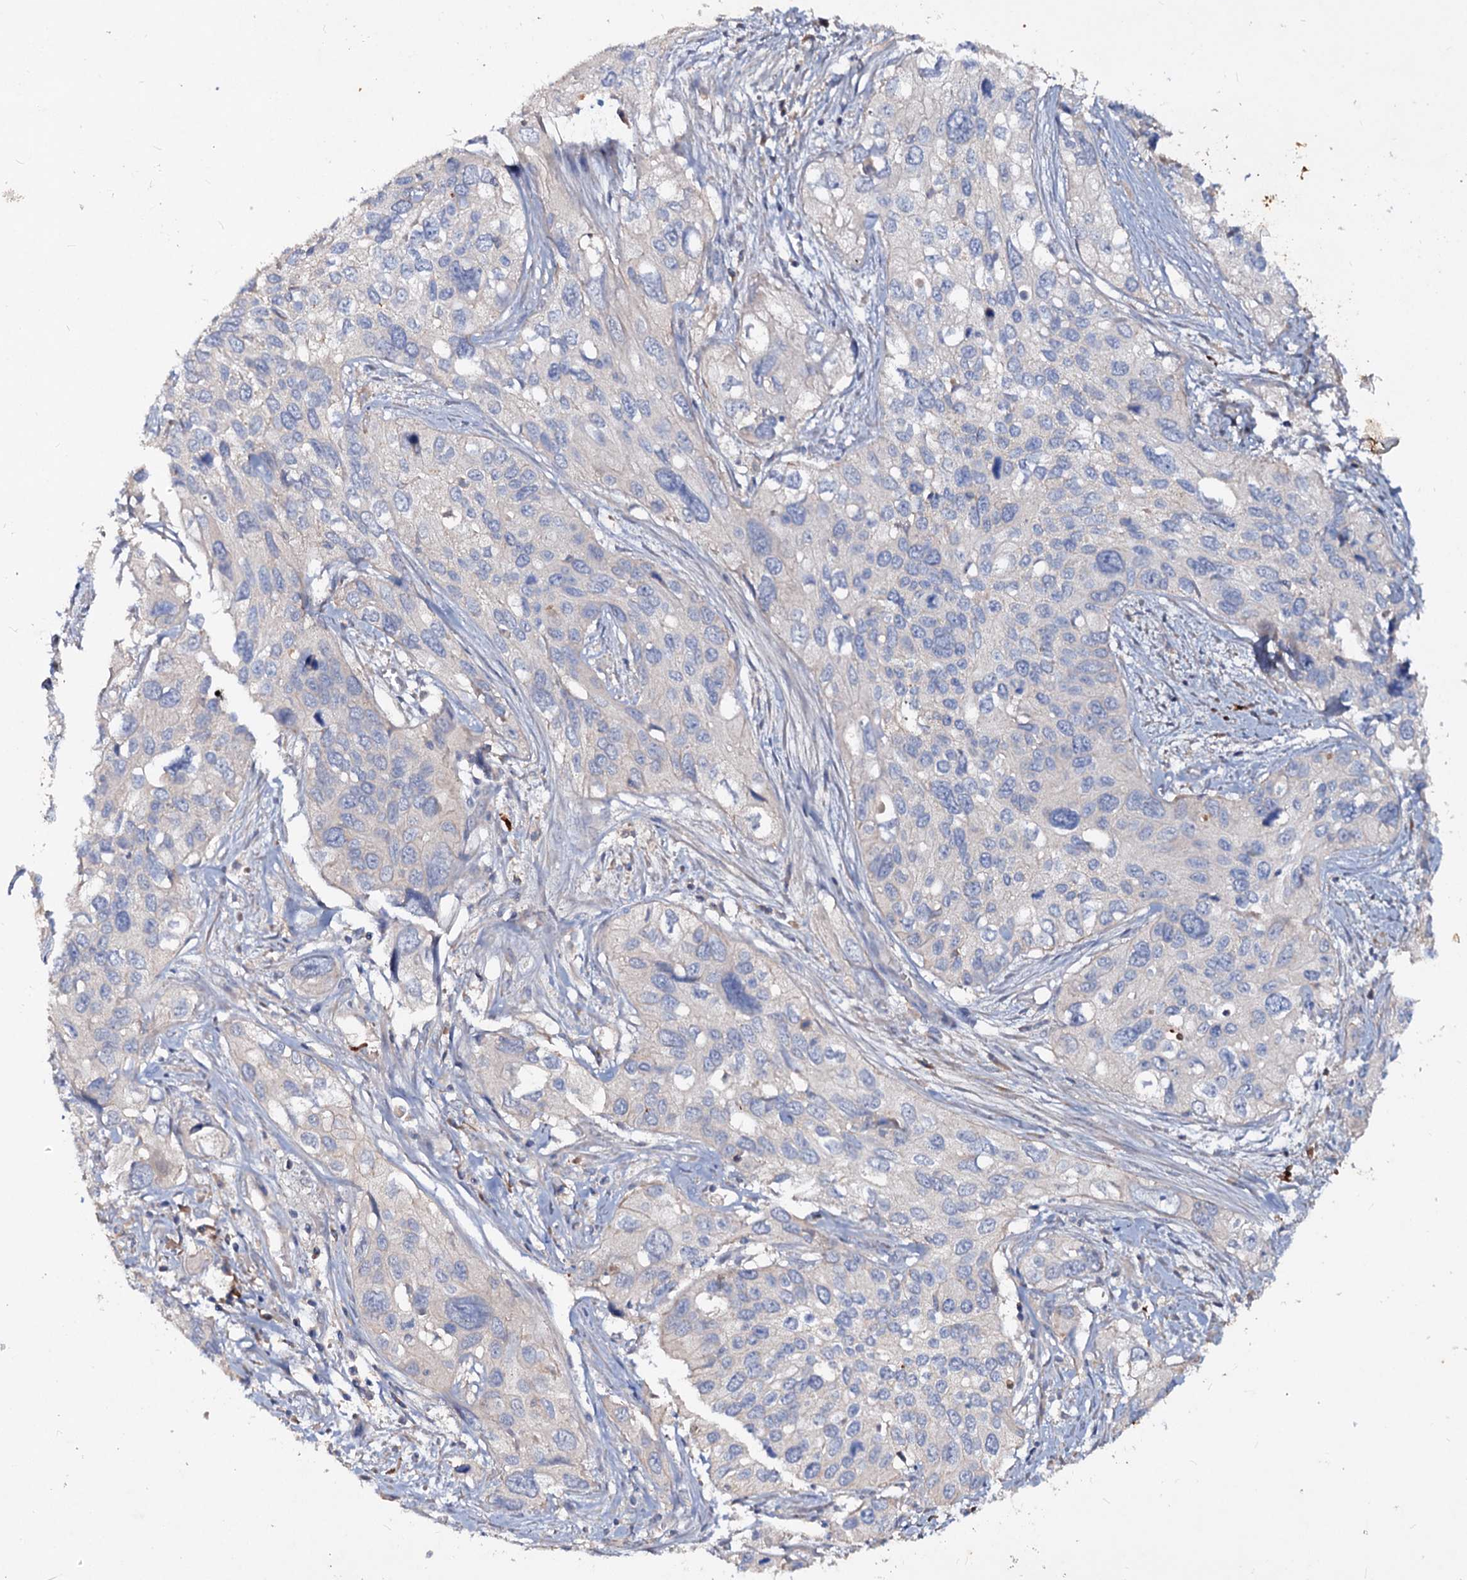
{"staining": {"intensity": "negative", "quantity": "none", "location": "none"}, "tissue": "cervical cancer", "cell_type": "Tumor cells", "image_type": "cancer", "snomed": [{"axis": "morphology", "description": "Squamous cell carcinoma, NOS"}, {"axis": "topography", "description": "Cervix"}], "caption": "An IHC image of cervical cancer is shown. There is no staining in tumor cells of cervical cancer.", "gene": "ACY3", "patient": {"sex": "female", "age": 55}}